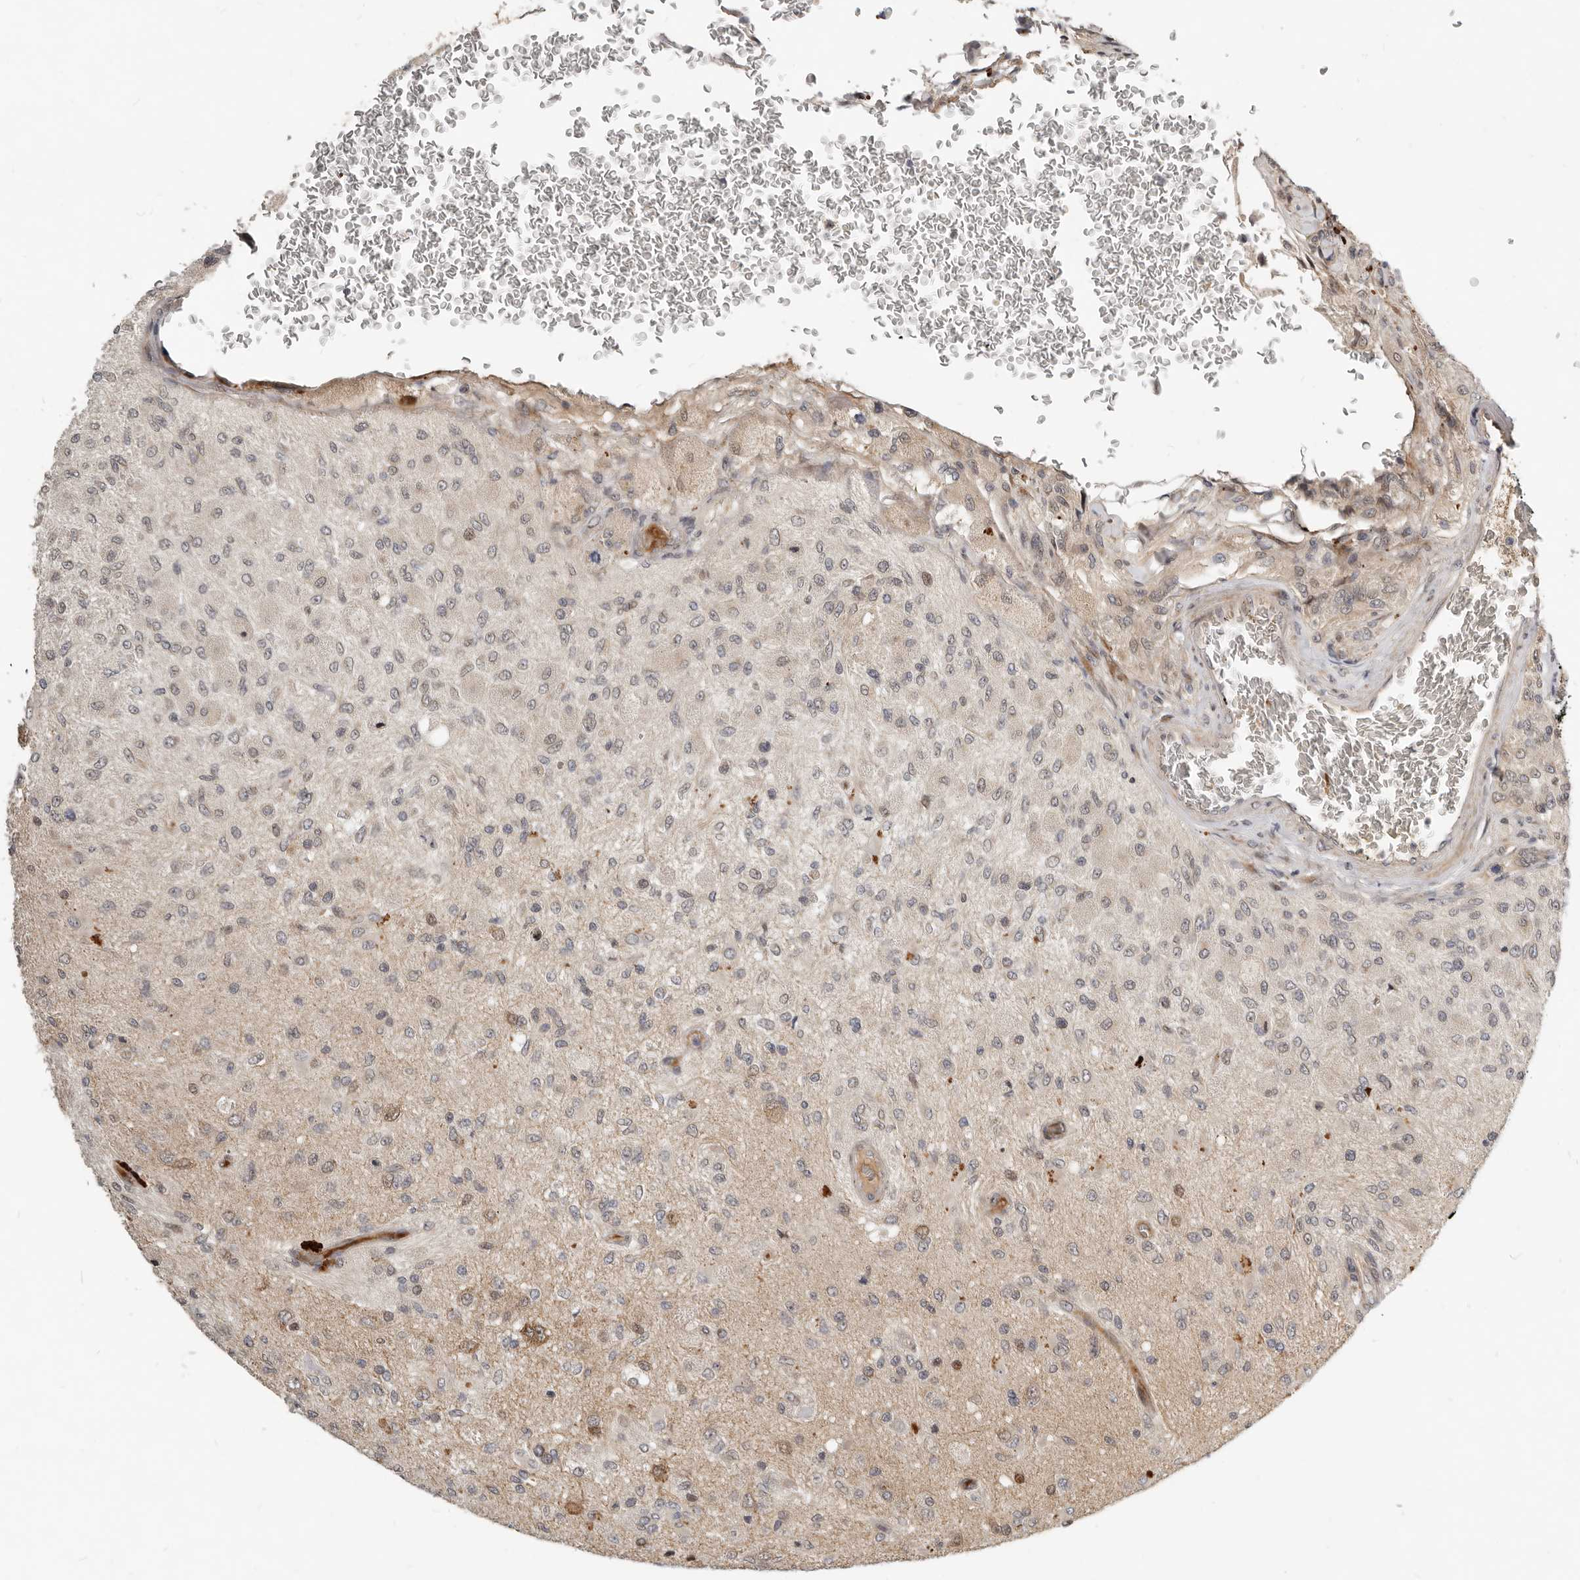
{"staining": {"intensity": "weak", "quantity": "<25%", "location": "cytoplasmic/membranous"}, "tissue": "glioma", "cell_type": "Tumor cells", "image_type": "cancer", "snomed": [{"axis": "morphology", "description": "Normal tissue, NOS"}, {"axis": "morphology", "description": "Glioma, malignant, High grade"}, {"axis": "topography", "description": "Cerebral cortex"}], "caption": "IHC histopathology image of malignant high-grade glioma stained for a protein (brown), which exhibits no expression in tumor cells.", "gene": "NPY4R", "patient": {"sex": "male", "age": 77}}